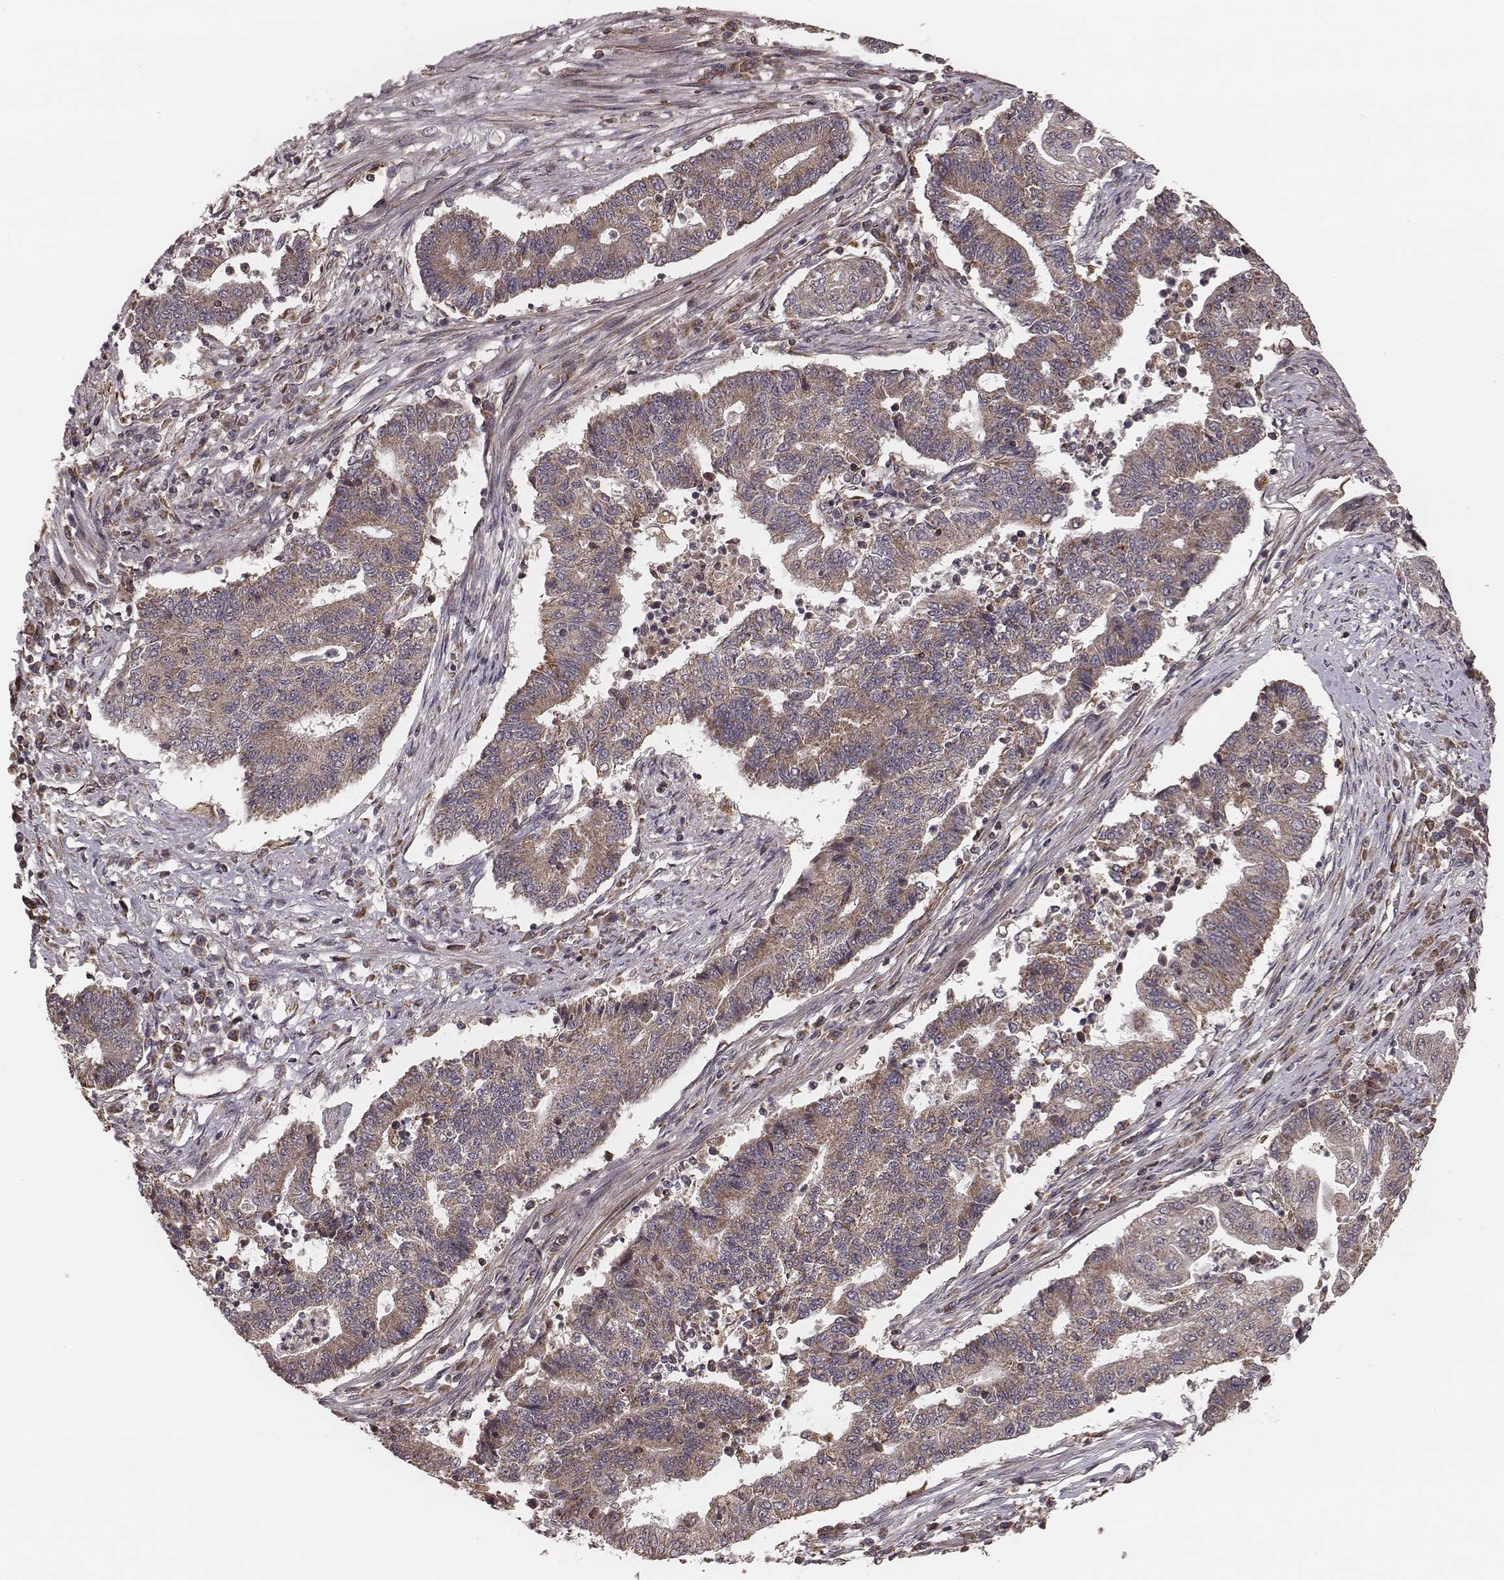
{"staining": {"intensity": "moderate", "quantity": ">75%", "location": "cytoplasmic/membranous"}, "tissue": "endometrial cancer", "cell_type": "Tumor cells", "image_type": "cancer", "snomed": [{"axis": "morphology", "description": "Adenocarcinoma, NOS"}, {"axis": "topography", "description": "Uterus"}, {"axis": "topography", "description": "Endometrium"}], "caption": "Human endometrial adenocarcinoma stained with a brown dye exhibits moderate cytoplasmic/membranous positive staining in about >75% of tumor cells.", "gene": "ZDHHC21", "patient": {"sex": "female", "age": 54}}